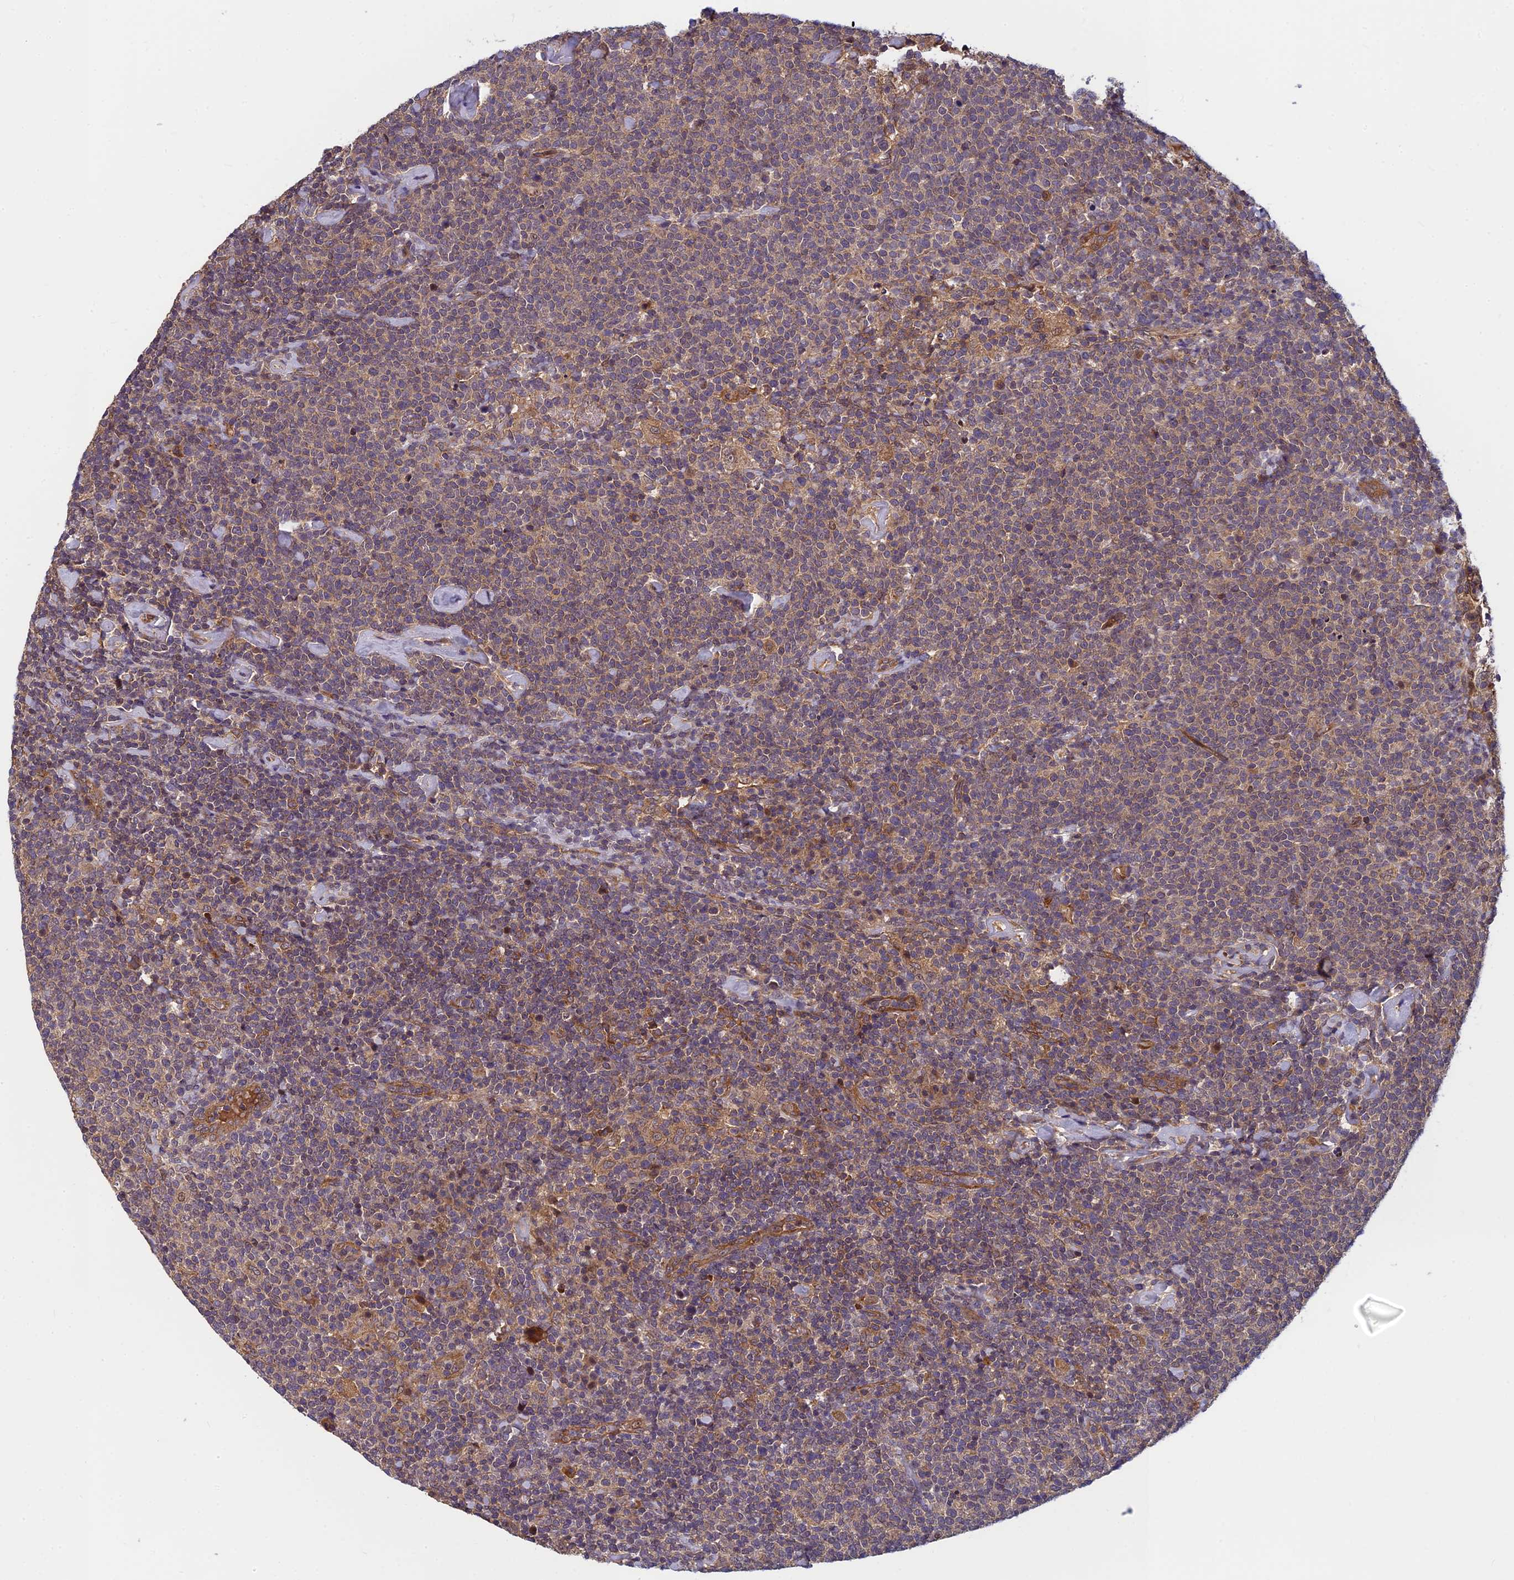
{"staining": {"intensity": "negative", "quantity": "none", "location": "none"}, "tissue": "lymphoma", "cell_type": "Tumor cells", "image_type": "cancer", "snomed": [{"axis": "morphology", "description": "Malignant lymphoma, non-Hodgkin's type, High grade"}, {"axis": "topography", "description": "Lymph node"}], "caption": "A micrograph of high-grade malignant lymphoma, non-Hodgkin's type stained for a protein exhibits no brown staining in tumor cells. Nuclei are stained in blue.", "gene": "PIKFYVE", "patient": {"sex": "male", "age": 61}}